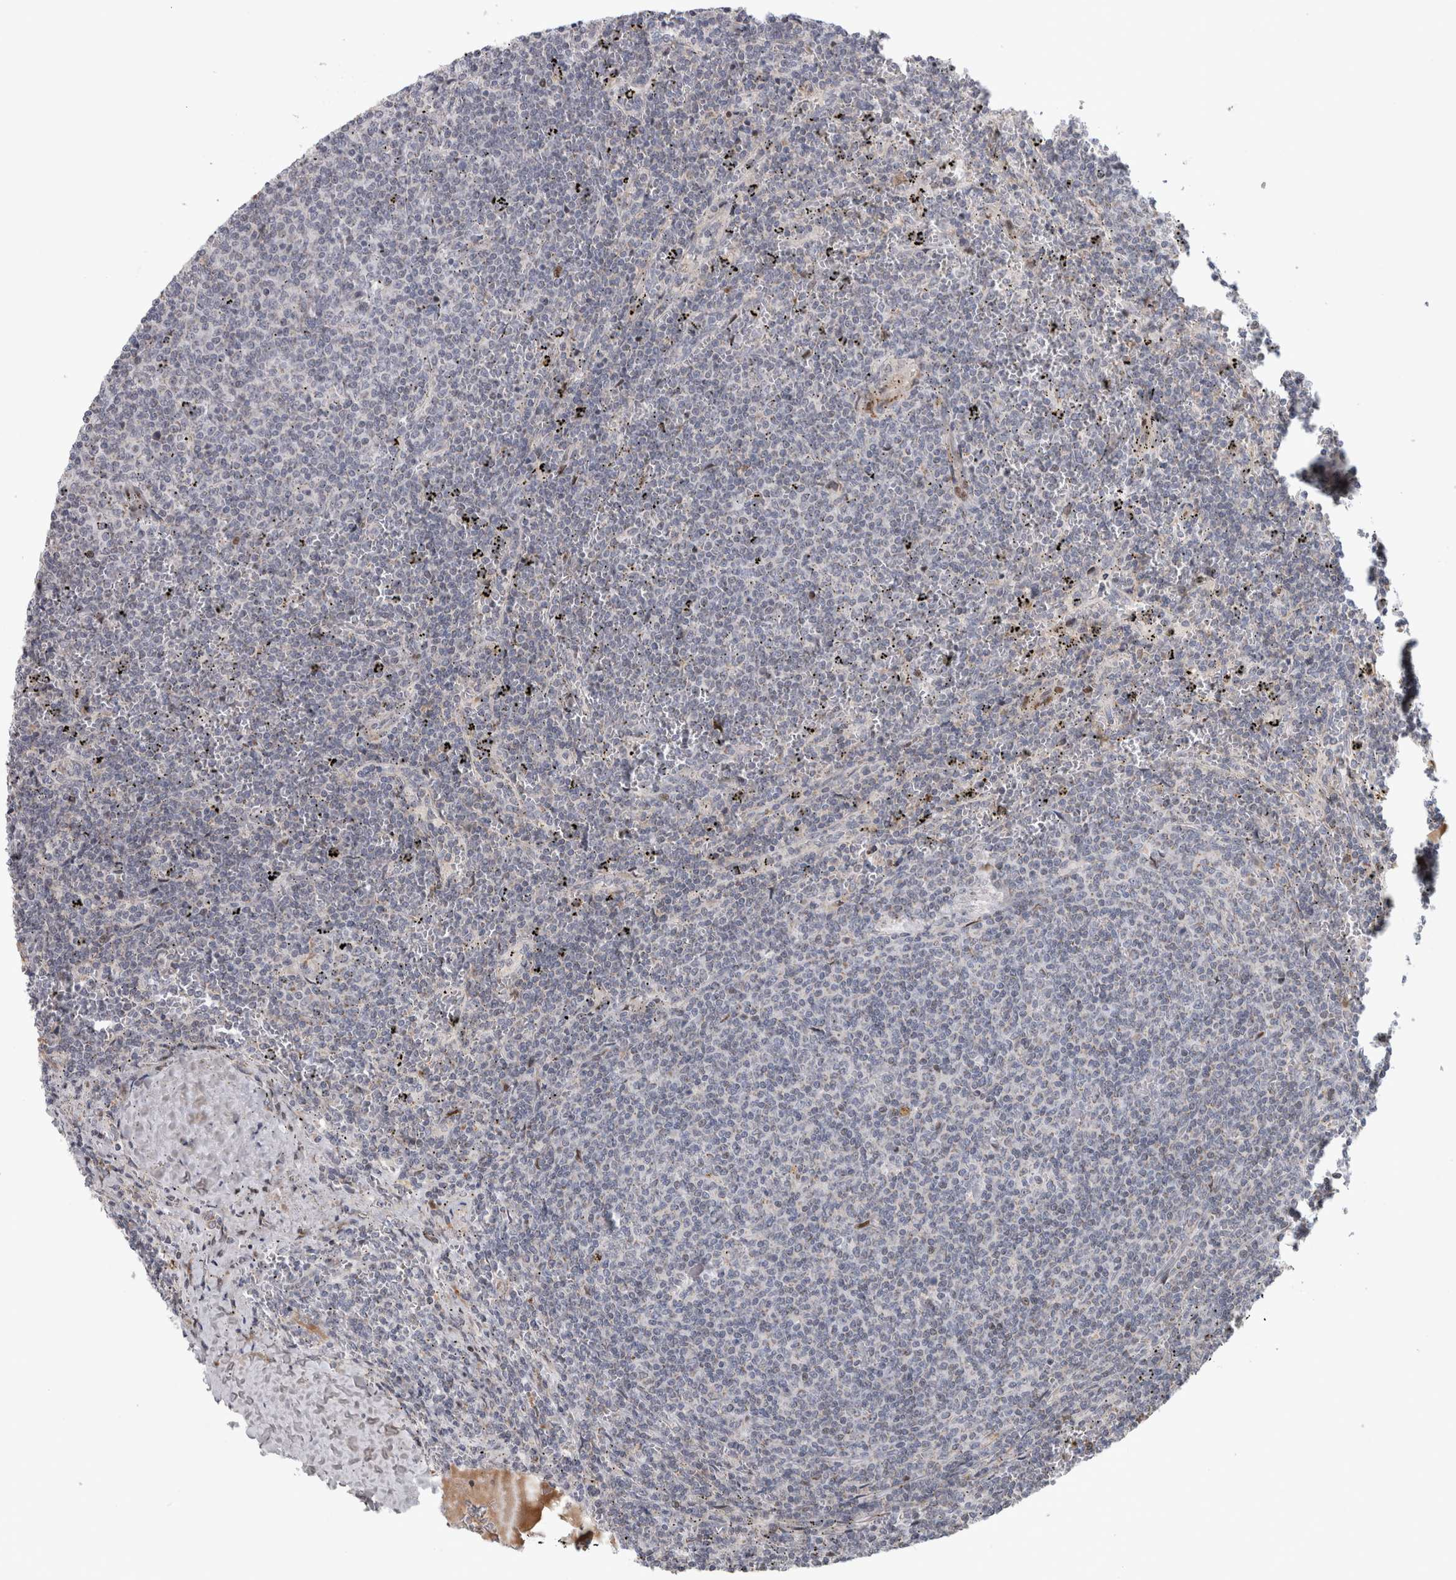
{"staining": {"intensity": "negative", "quantity": "none", "location": "none"}, "tissue": "lymphoma", "cell_type": "Tumor cells", "image_type": "cancer", "snomed": [{"axis": "morphology", "description": "Malignant lymphoma, non-Hodgkin's type, Low grade"}, {"axis": "topography", "description": "Spleen"}], "caption": "Tumor cells are negative for protein expression in human low-grade malignant lymphoma, non-Hodgkin's type. Nuclei are stained in blue.", "gene": "RBM48", "patient": {"sex": "female", "age": 50}}